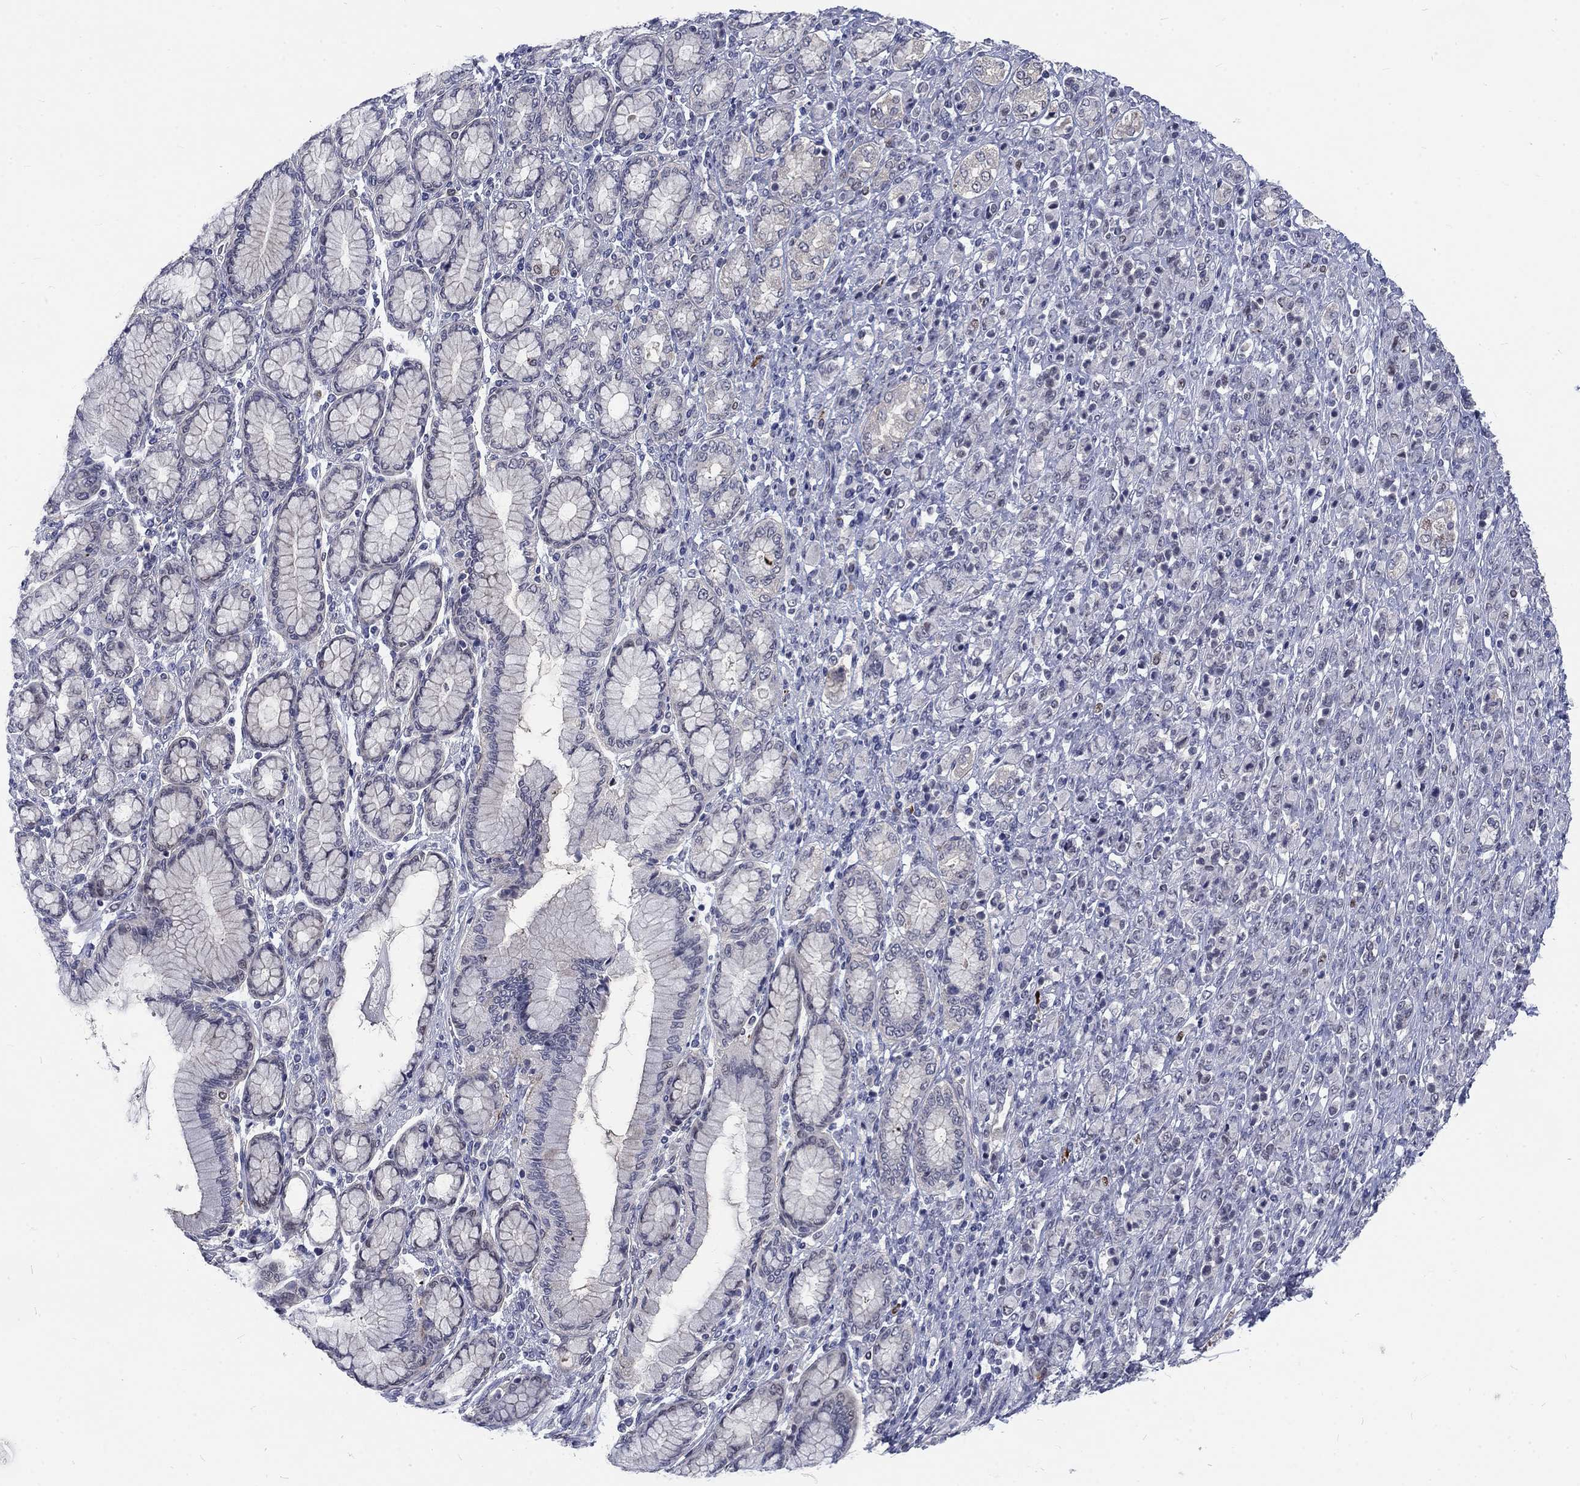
{"staining": {"intensity": "weak", "quantity": "<25%", "location": "nuclear"}, "tissue": "stomach cancer", "cell_type": "Tumor cells", "image_type": "cancer", "snomed": [{"axis": "morphology", "description": "Normal tissue, NOS"}, {"axis": "morphology", "description": "Adenocarcinoma, NOS"}, {"axis": "topography", "description": "Stomach"}], "caption": "Immunohistochemistry (IHC) micrograph of neoplastic tissue: stomach cancer stained with DAB (3,3'-diaminobenzidine) exhibits no significant protein staining in tumor cells.", "gene": "PHKA1", "patient": {"sex": "female", "age": 79}}